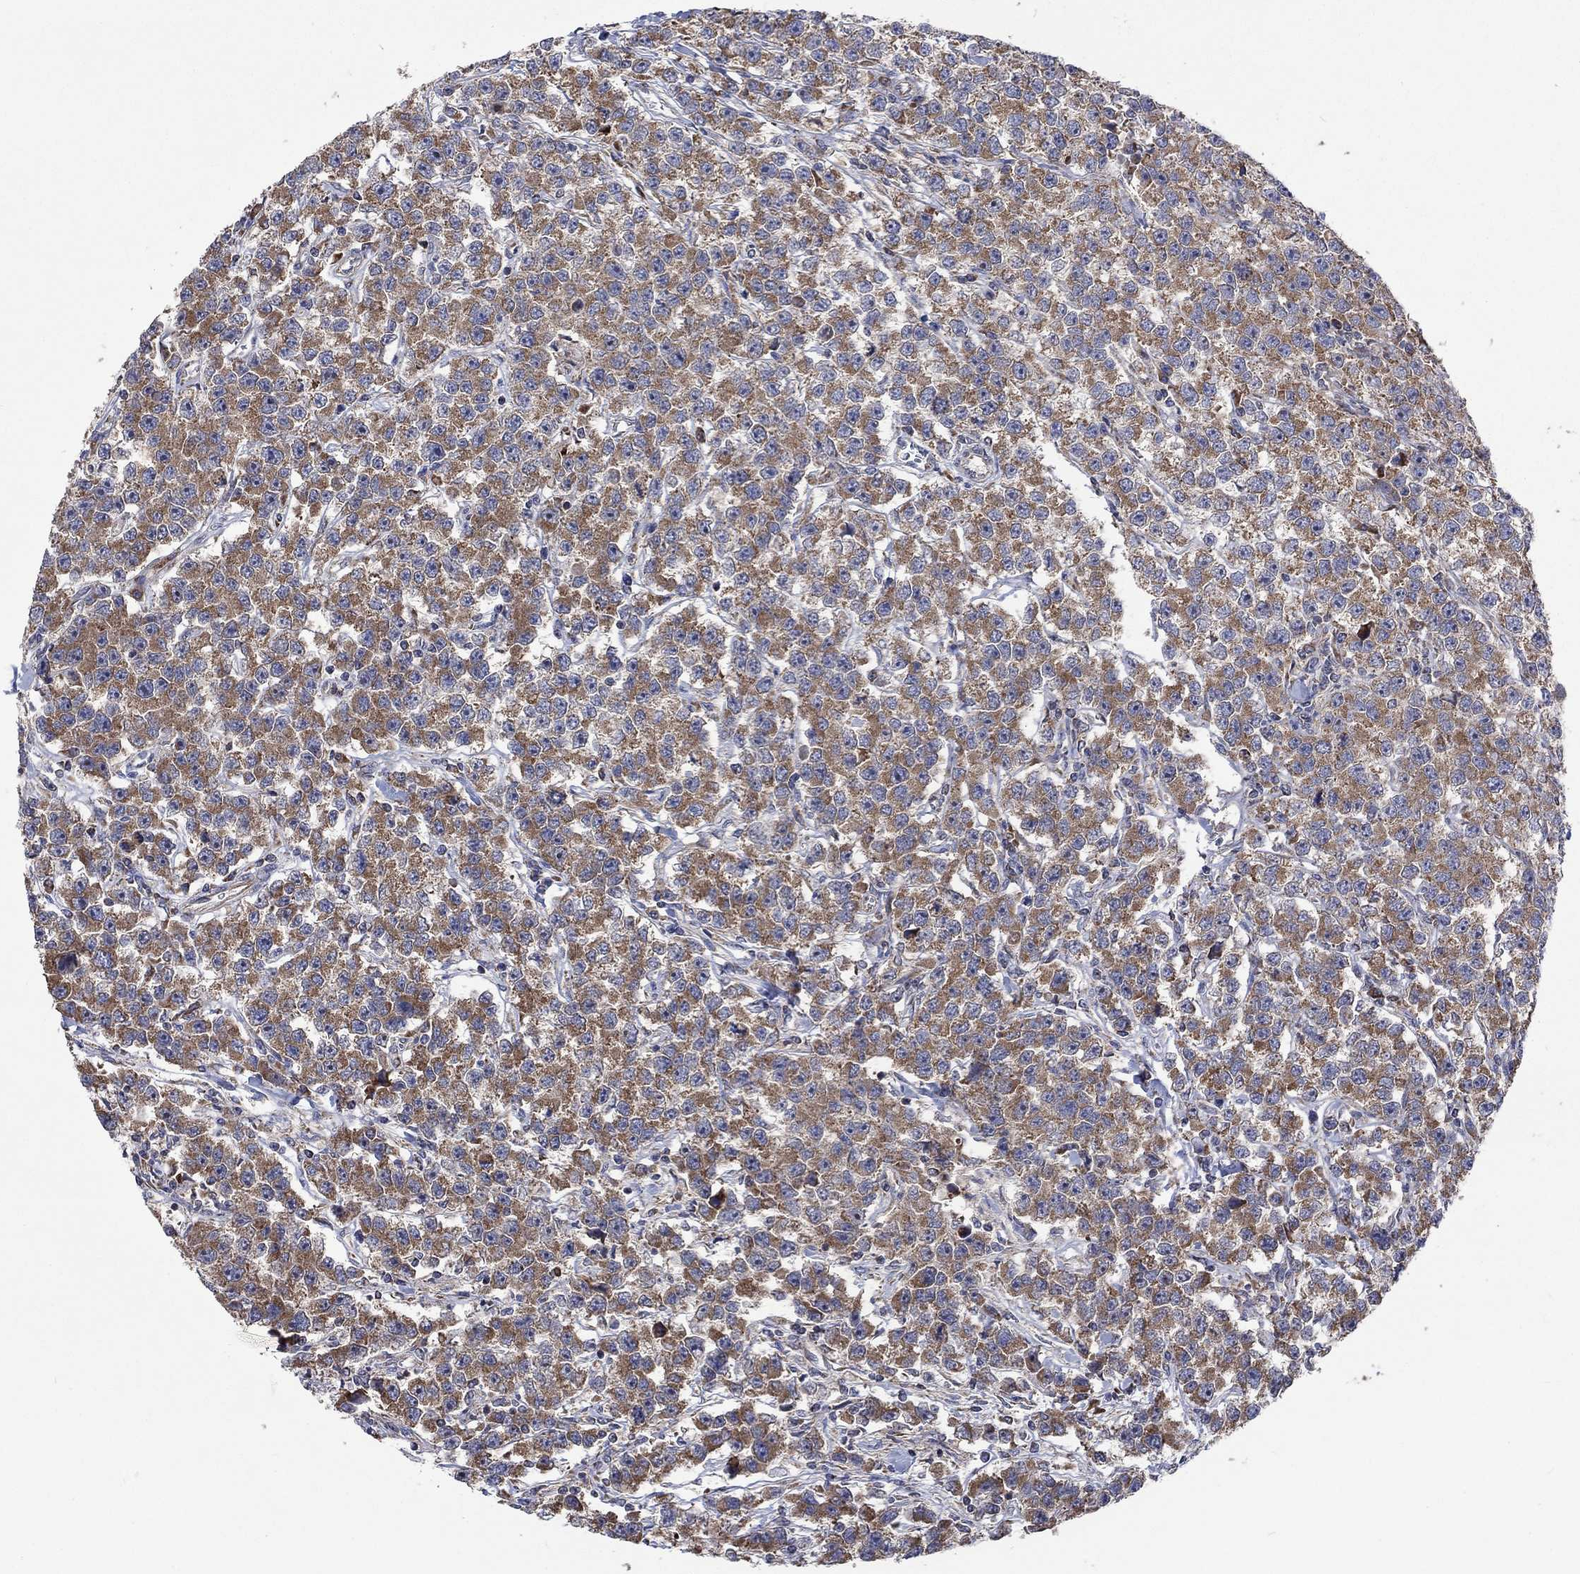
{"staining": {"intensity": "moderate", "quantity": ">75%", "location": "cytoplasmic/membranous"}, "tissue": "testis cancer", "cell_type": "Tumor cells", "image_type": "cancer", "snomed": [{"axis": "morphology", "description": "Seminoma, NOS"}, {"axis": "topography", "description": "Testis"}], "caption": "The immunohistochemical stain shows moderate cytoplasmic/membranous positivity in tumor cells of testis cancer tissue.", "gene": "RPLP0", "patient": {"sex": "male", "age": 59}}